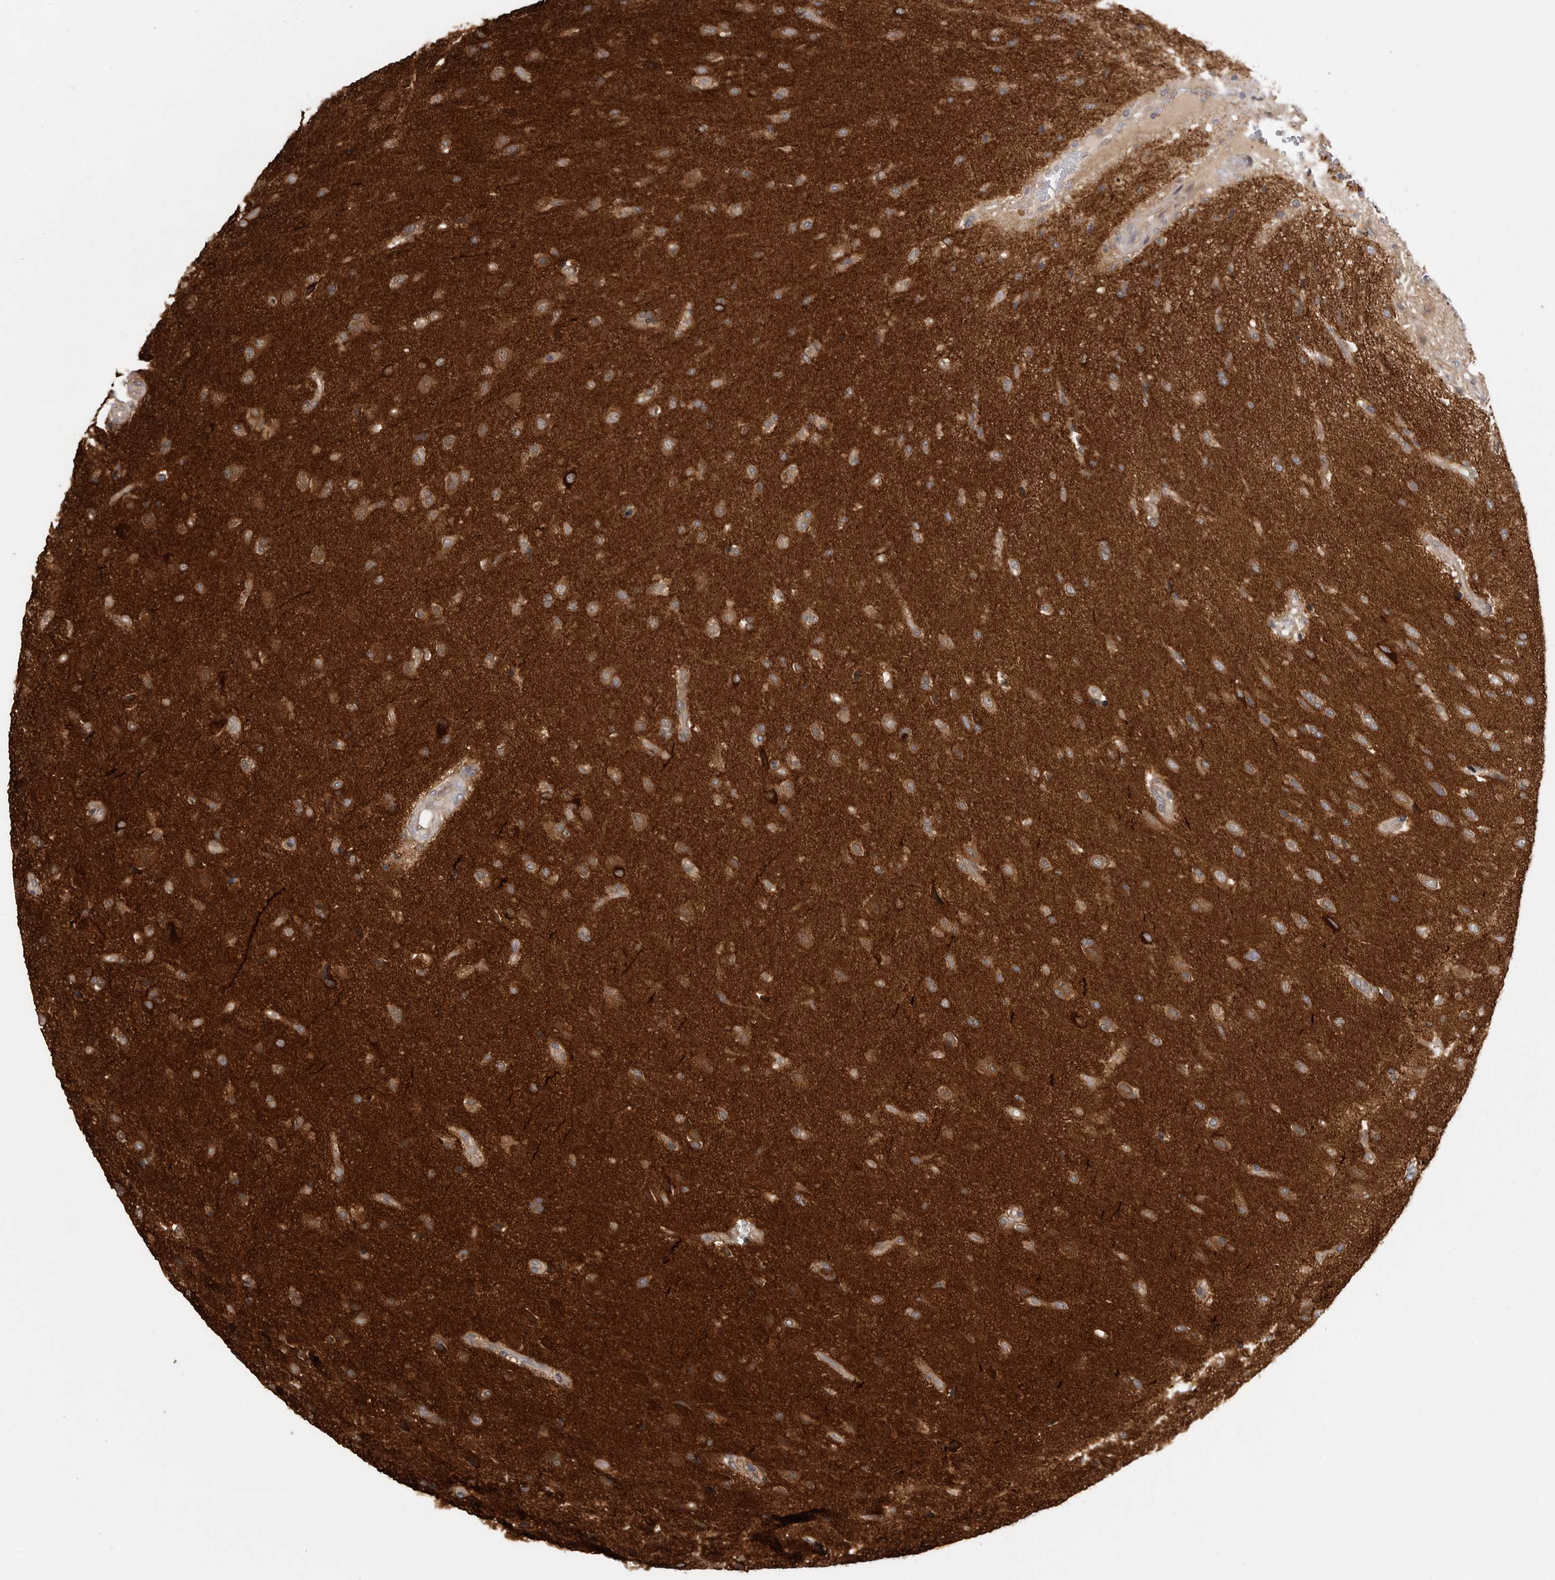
{"staining": {"intensity": "strong", "quantity": "<25%", "location": "cytoplasmic/membranous"}, "tissue": "glioma", "cell_type": "Tumor cells", "image_type": "cancer", "snomed": [{"axis": "morphology", "description": "Glioma, malignant, High grade"}, {"axis": "topography", "description": "Brain"}], "caption": "Immunohistochemical staining of human glioma demonstrates medium levels of strong cytoplasmic/membranous positivity in approximately <25% of tumor cells. Immunohistochemistry (ihc) stains the protein in brown and the nuclei are stained blue.", "gene": "OXR1", "patient": {"sex": "male", "age": 72}}